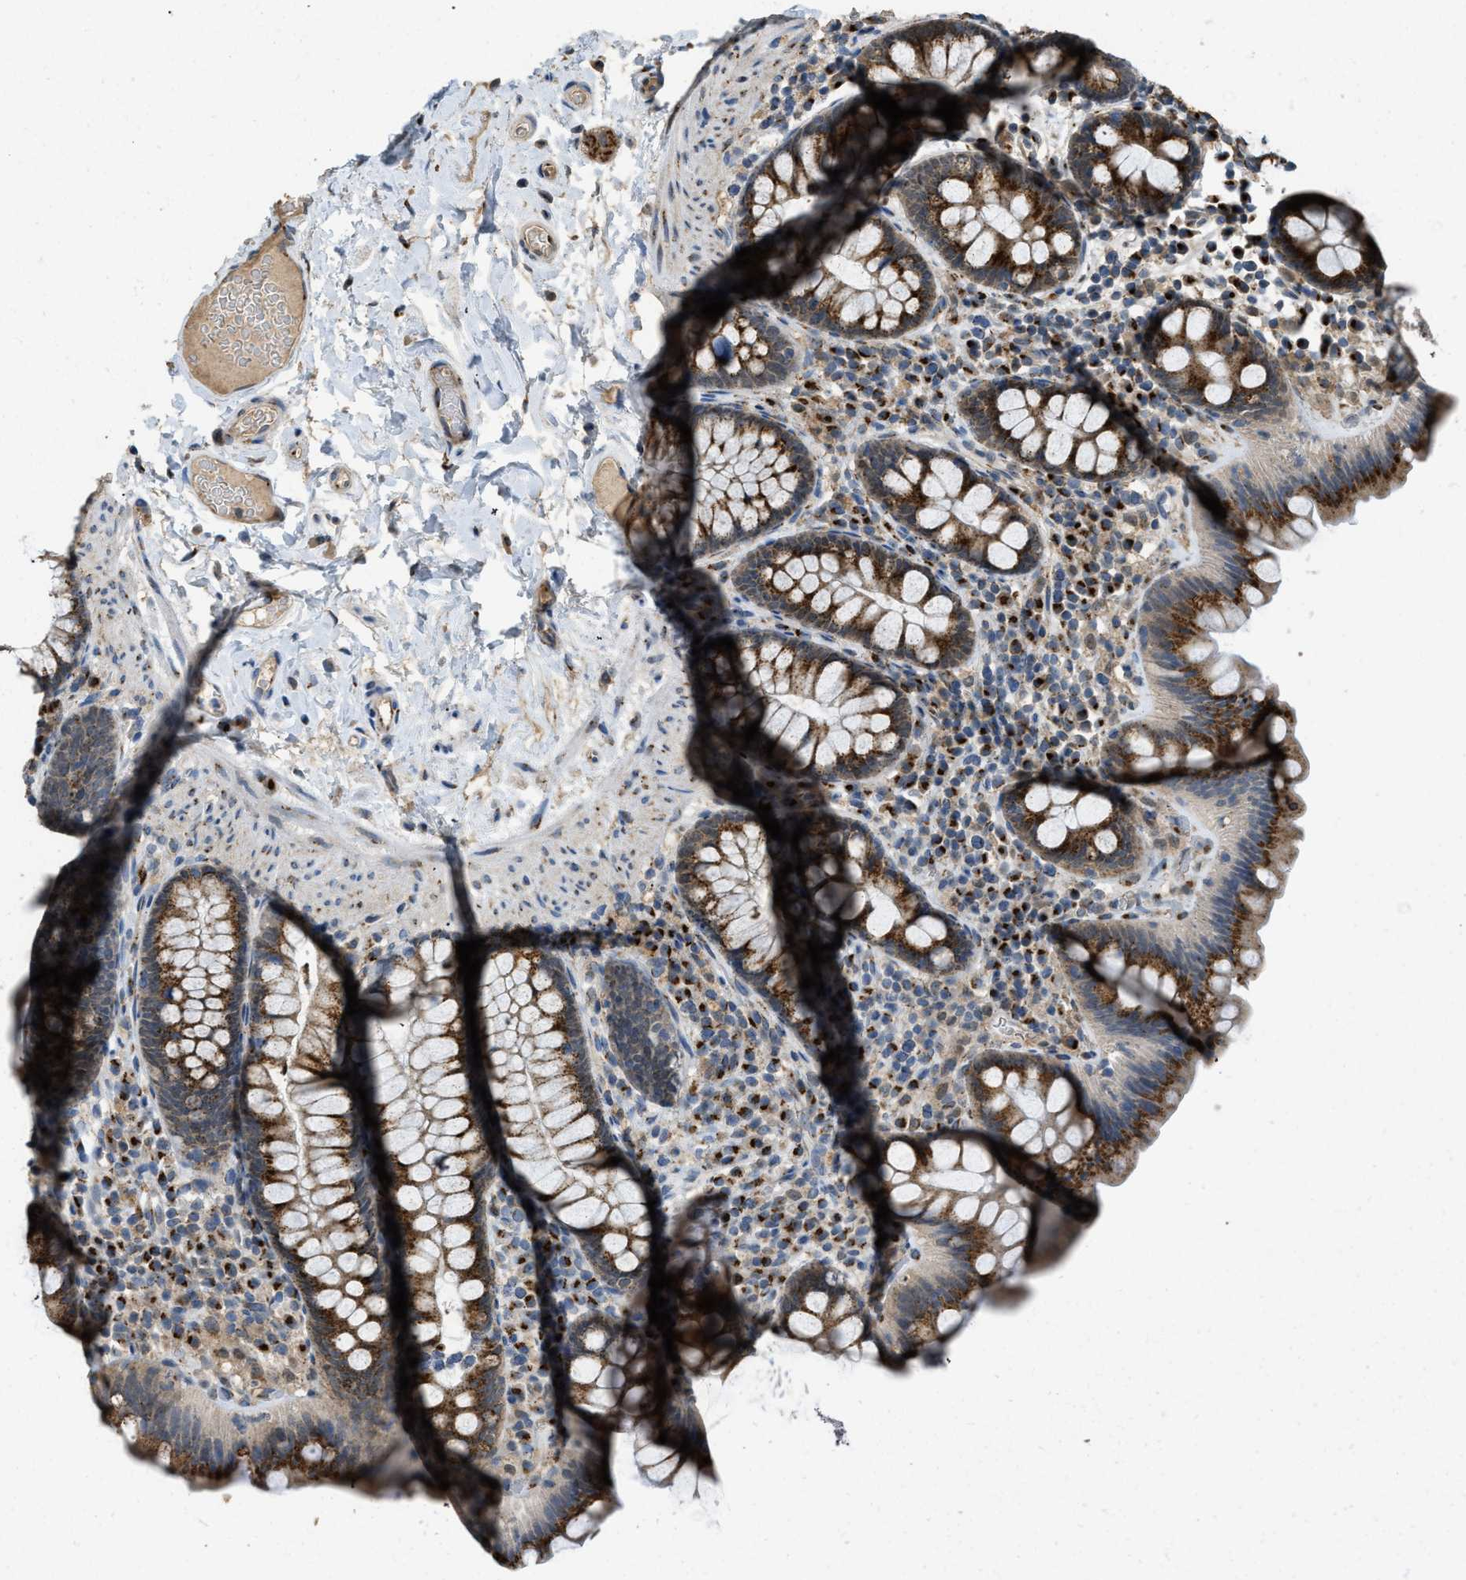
{"staining": {"intensity": "moderate", "quantity": ">75%", "location": "cytoplasmic/membranous"}, "tissue": "colon", "cell_type": "Endothelial cells", "image_type": "normal", "snomed": [{"axis": "morphology", "description": "Normal tissue, NOS"}, {"axis": "topography", "description": "Colon"}], "caption": "Endothelial cells demonstrate moderate cytoplasmic/membranous staining in approximately >75% of cells in benign colon. (brown staining indicates protein expression, while blue staining denotes nuclei).", "gene": "IPO7", "patient": {"sex": "female", "age": 80}}